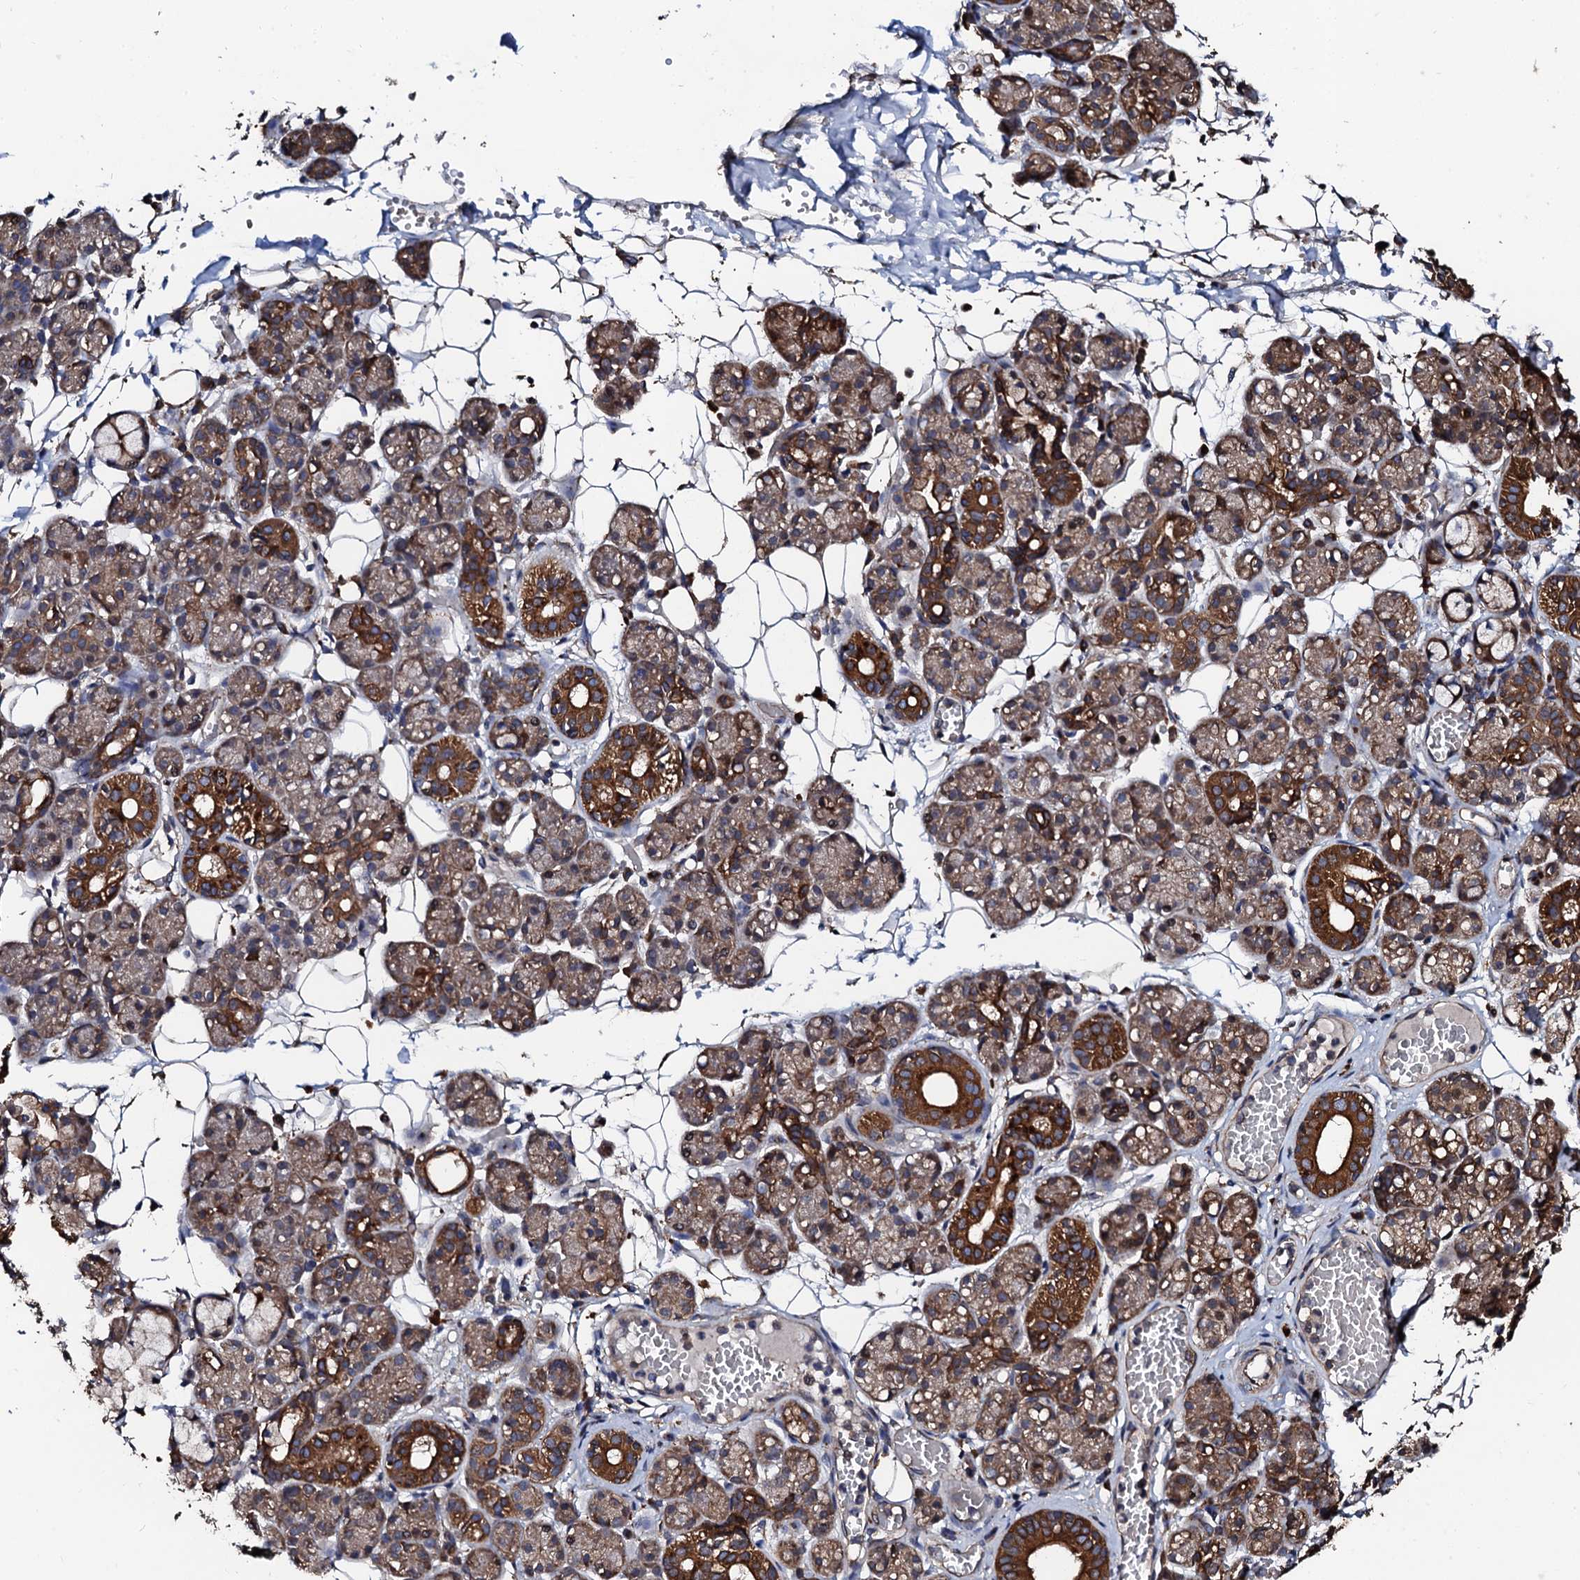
{"staining": {"intensity": "strong", "quantity": "<25%", "location": "cytoplasmic/membranous"}, "tissue": "salivary gland", "cell_type": "Glandular cells", "image_type": "normal", "snomed": [{"axis": "morphology", "description": "Normal tissue, NOS"}, {"axis": "topography", "description": "Salivary gland"}], "caption": "The image displays immunohistochemical staining of benign salivary gland. There is strong cytoplasmic/membranous positivity is seen in approximately <25% of glandular cells.", "gene": "CKAP5", "patient": {"sex": "male", "age": 63}}